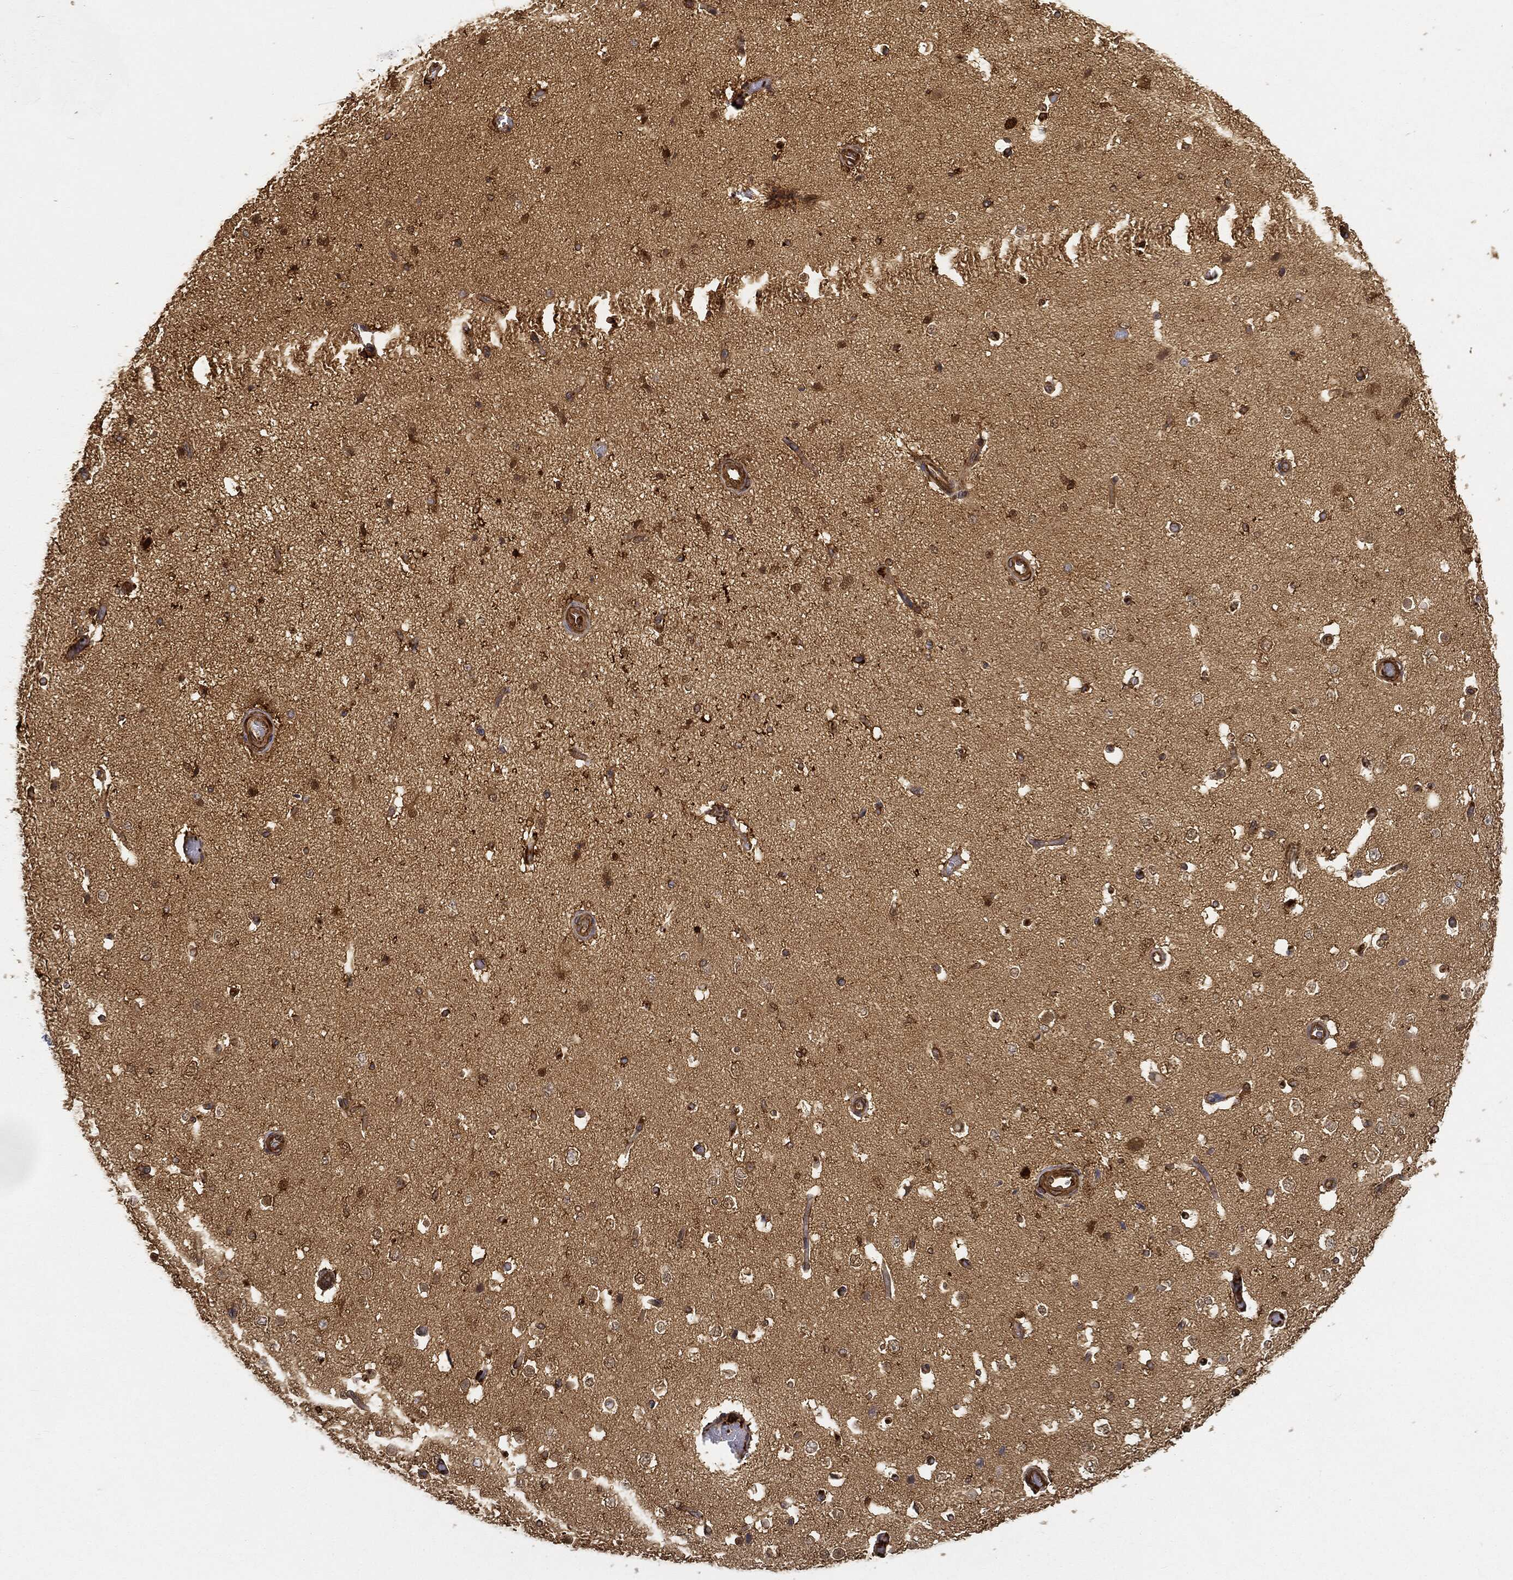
{"staining": {"intensity": "moderate", "quantity": ">75%", "location": "cytoplasmic/membranous"}, "tissue": "cerebral cortex", "cell_type": "Endothelial cells", "image_type": "normal", "snomed": [{"axis": "morphology", "description": "Normal tissue, NOS"}, {"axis": "morphology", "description": "Inflammation, NOS"}, {"axis": "topography", "description": "Cerebral cortex"}], "caption": "Unremarkable cerebral cortex was stained to show a protein in brown. There is medium levels of moderate cytoplasmic/membranous positivity in approximately >75% of endothelial cells.", "gene": "WDR1", "patient": {"sex": "male", "age": 6}}